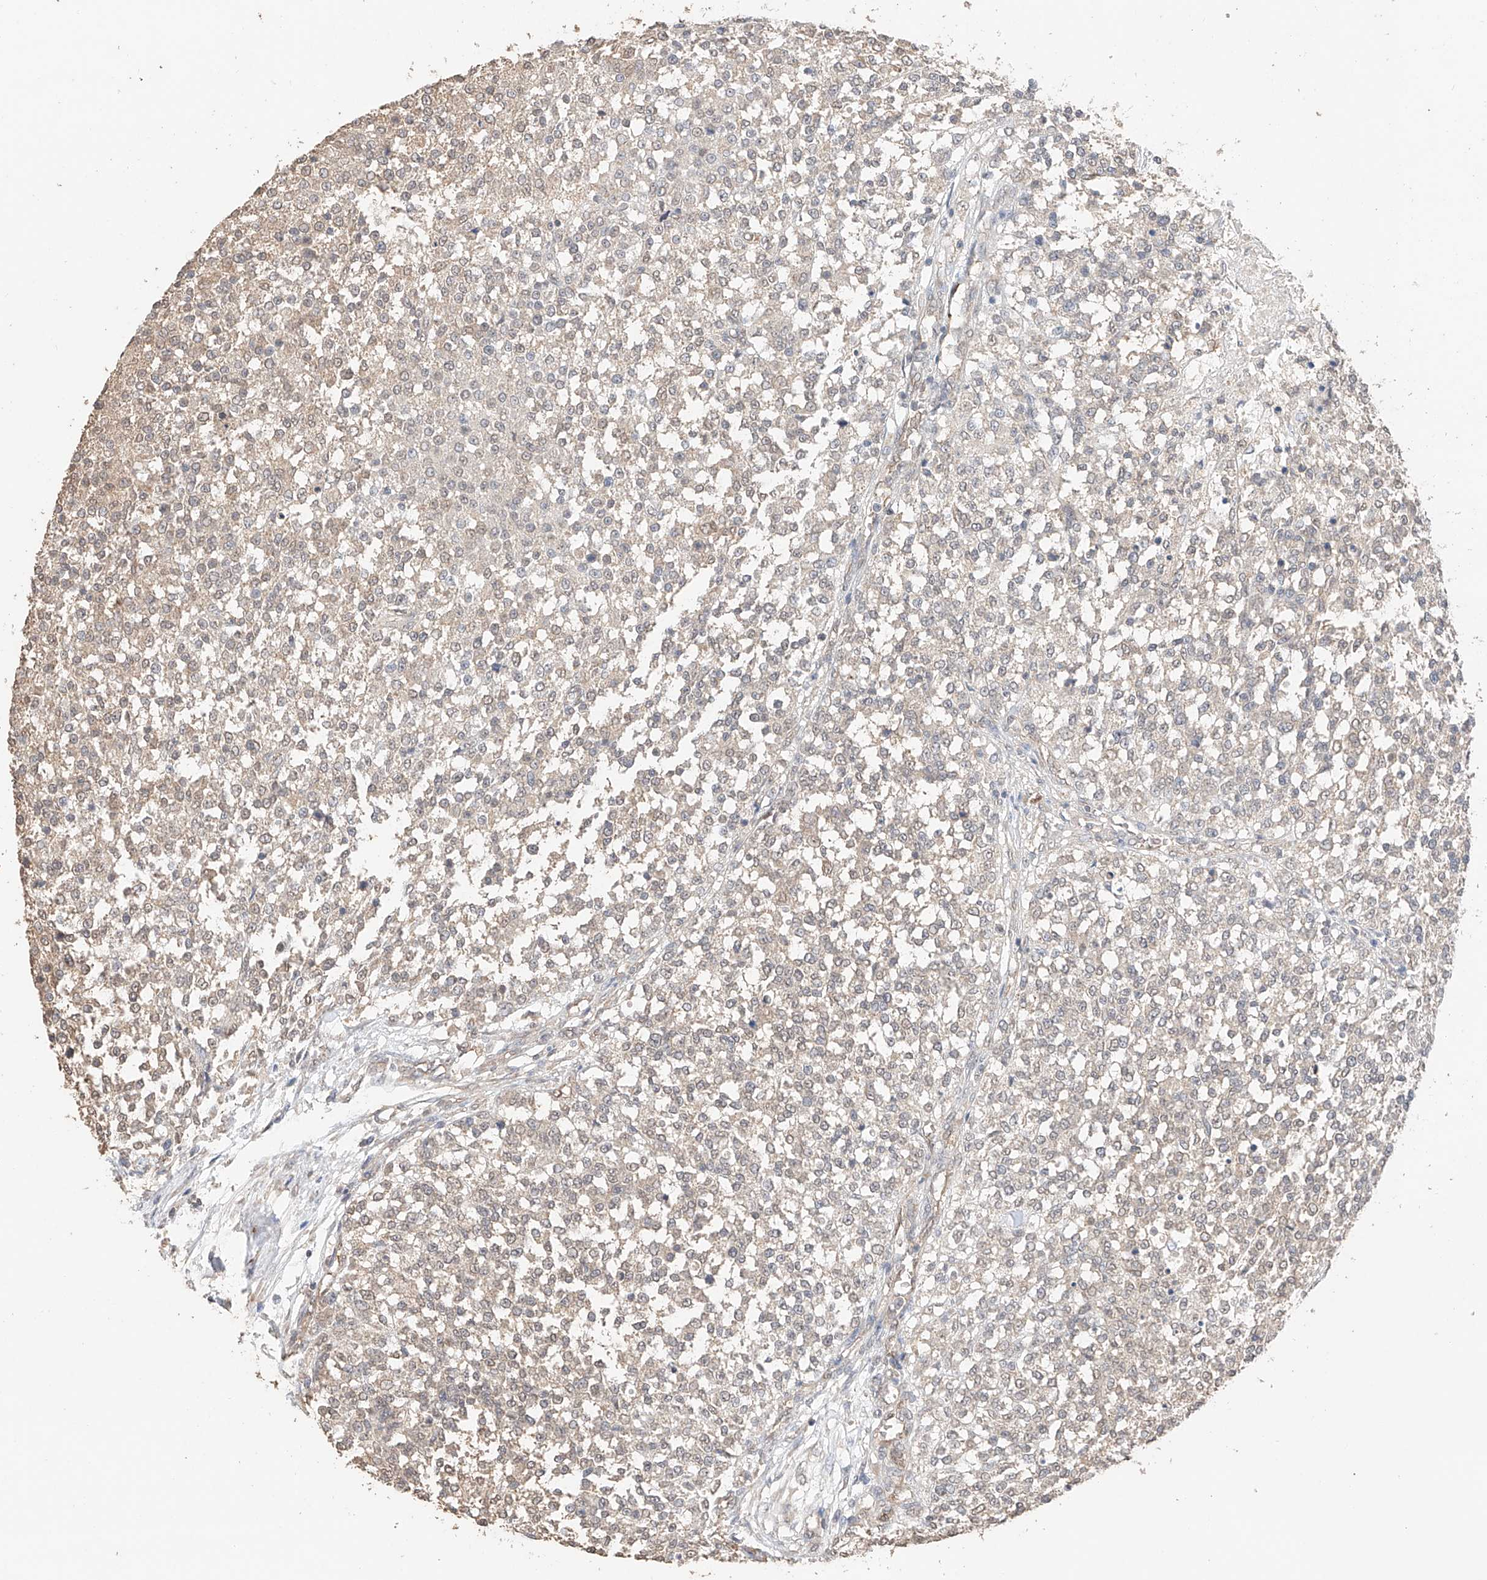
{"staining": {"intensity": "weak", "quantity": "25%-75%", "location": "cytoplasmic/membranous"}, "tissue": "testis cancer", "cell_type": "Tumor cells", "image_type": "cancer", "snomed": [{"axis": "morphology", "description": "Seminoma, NOS"}, {"axis": "topography", "description": "Testis"}], "caption": "The photomicrograph exhibits immunohistochemical staining of testis cancer (seminoma). There is weak cytoplasmic/membranous expression is appreciated in about 25%-75% of tumor cells.", "gene": "IL22RA2", "patient": {"sex": "male", "age": 59}}